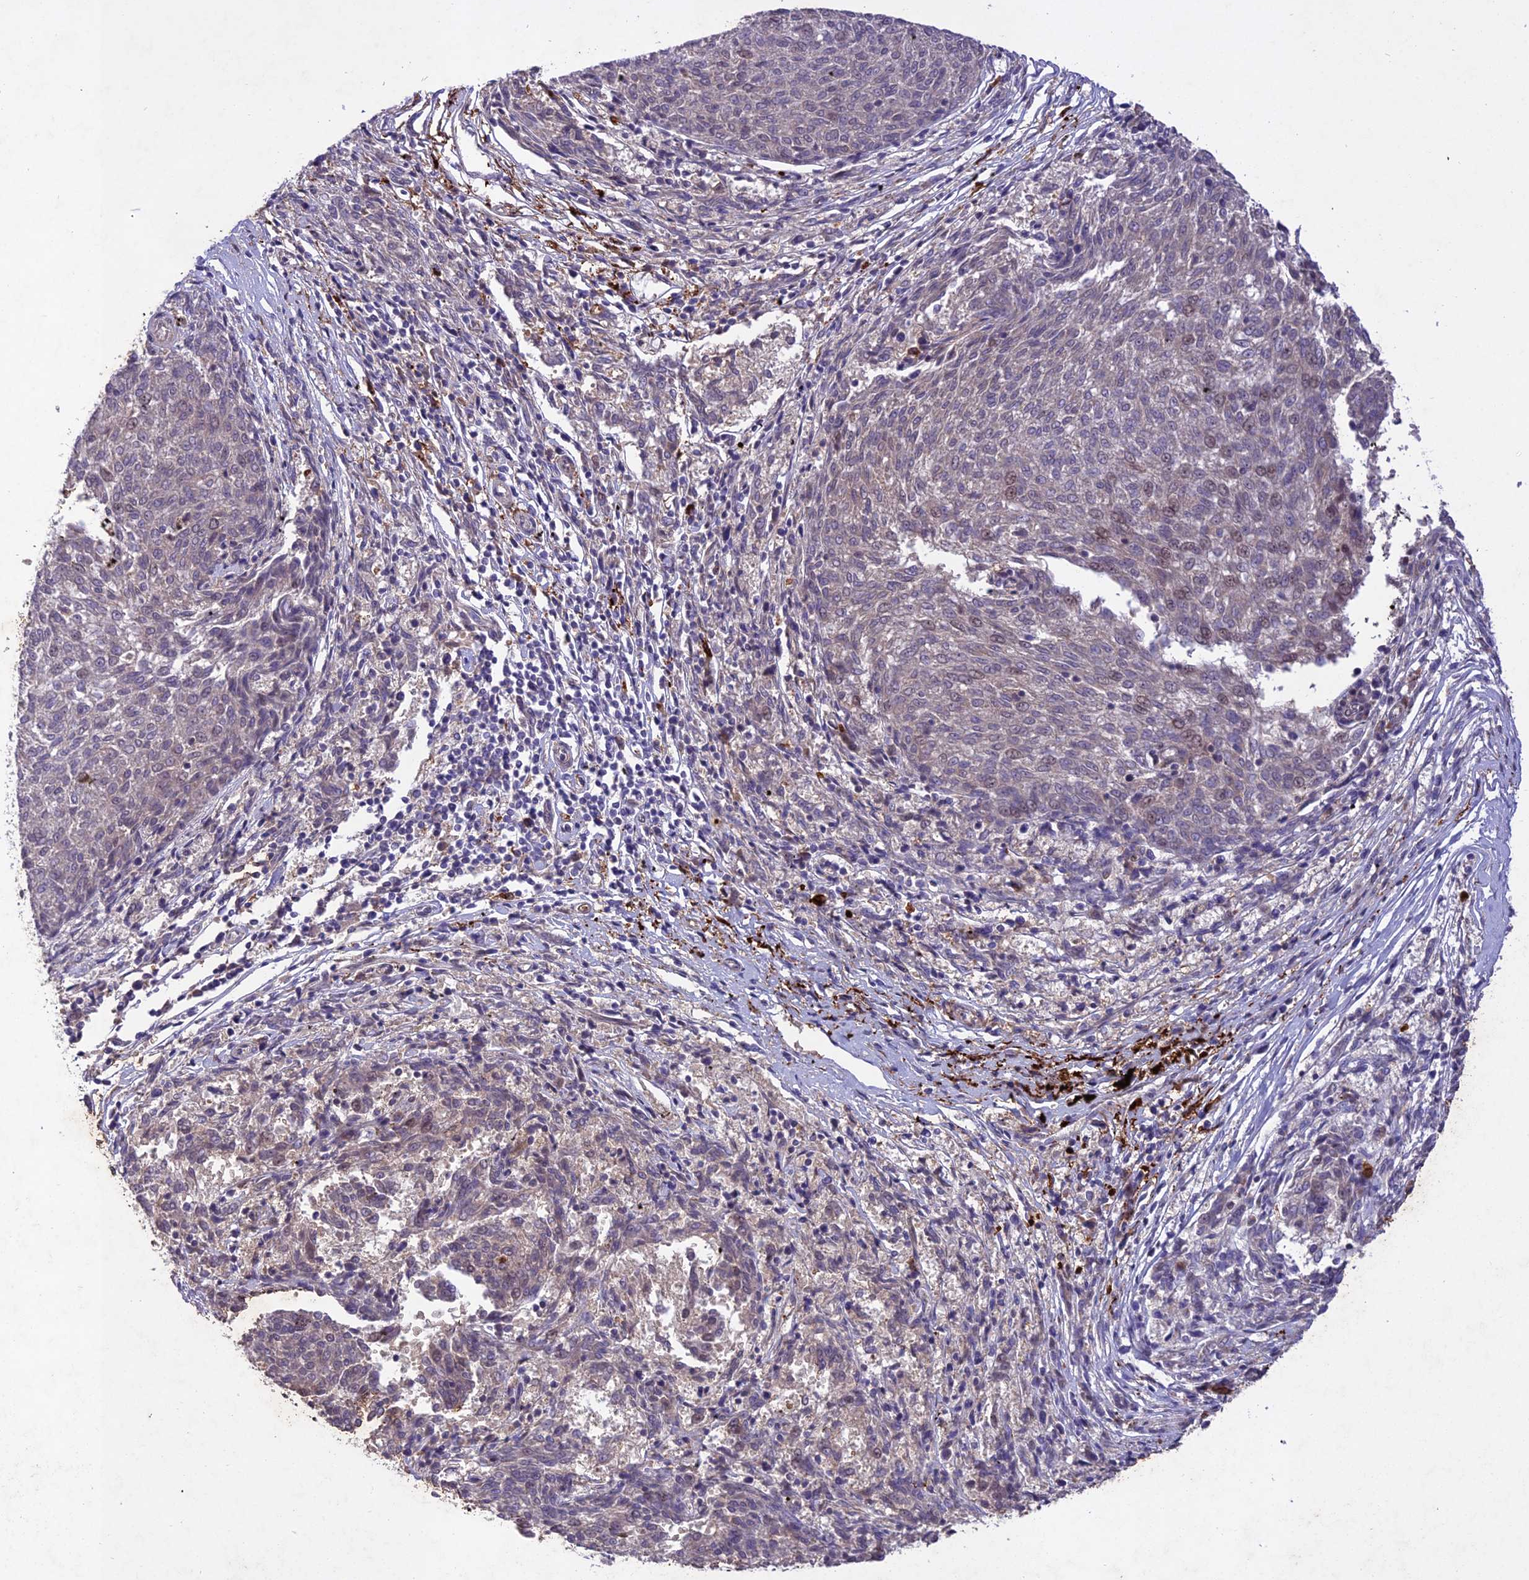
{"staining": {"intensity": "weak", "quantity": "<25%", "location": "nuclear"}, "tissue": "melanoma", "cell_type": "Tumor cells", "image_type": "cancer", "snomed": [{"axis": "morphology", "description": "Malignant melanoma, NOS"}, {"axis": "topography", "description": "Skin"}], "caption": "High power microscopy micrograph of an immunohistochemistry (IHC) histopathology image of melanoma, revealing no significant positivity in tumor cells.", "gene": "ANKRD52", "patient": {"sex": "female", "age": 72}}